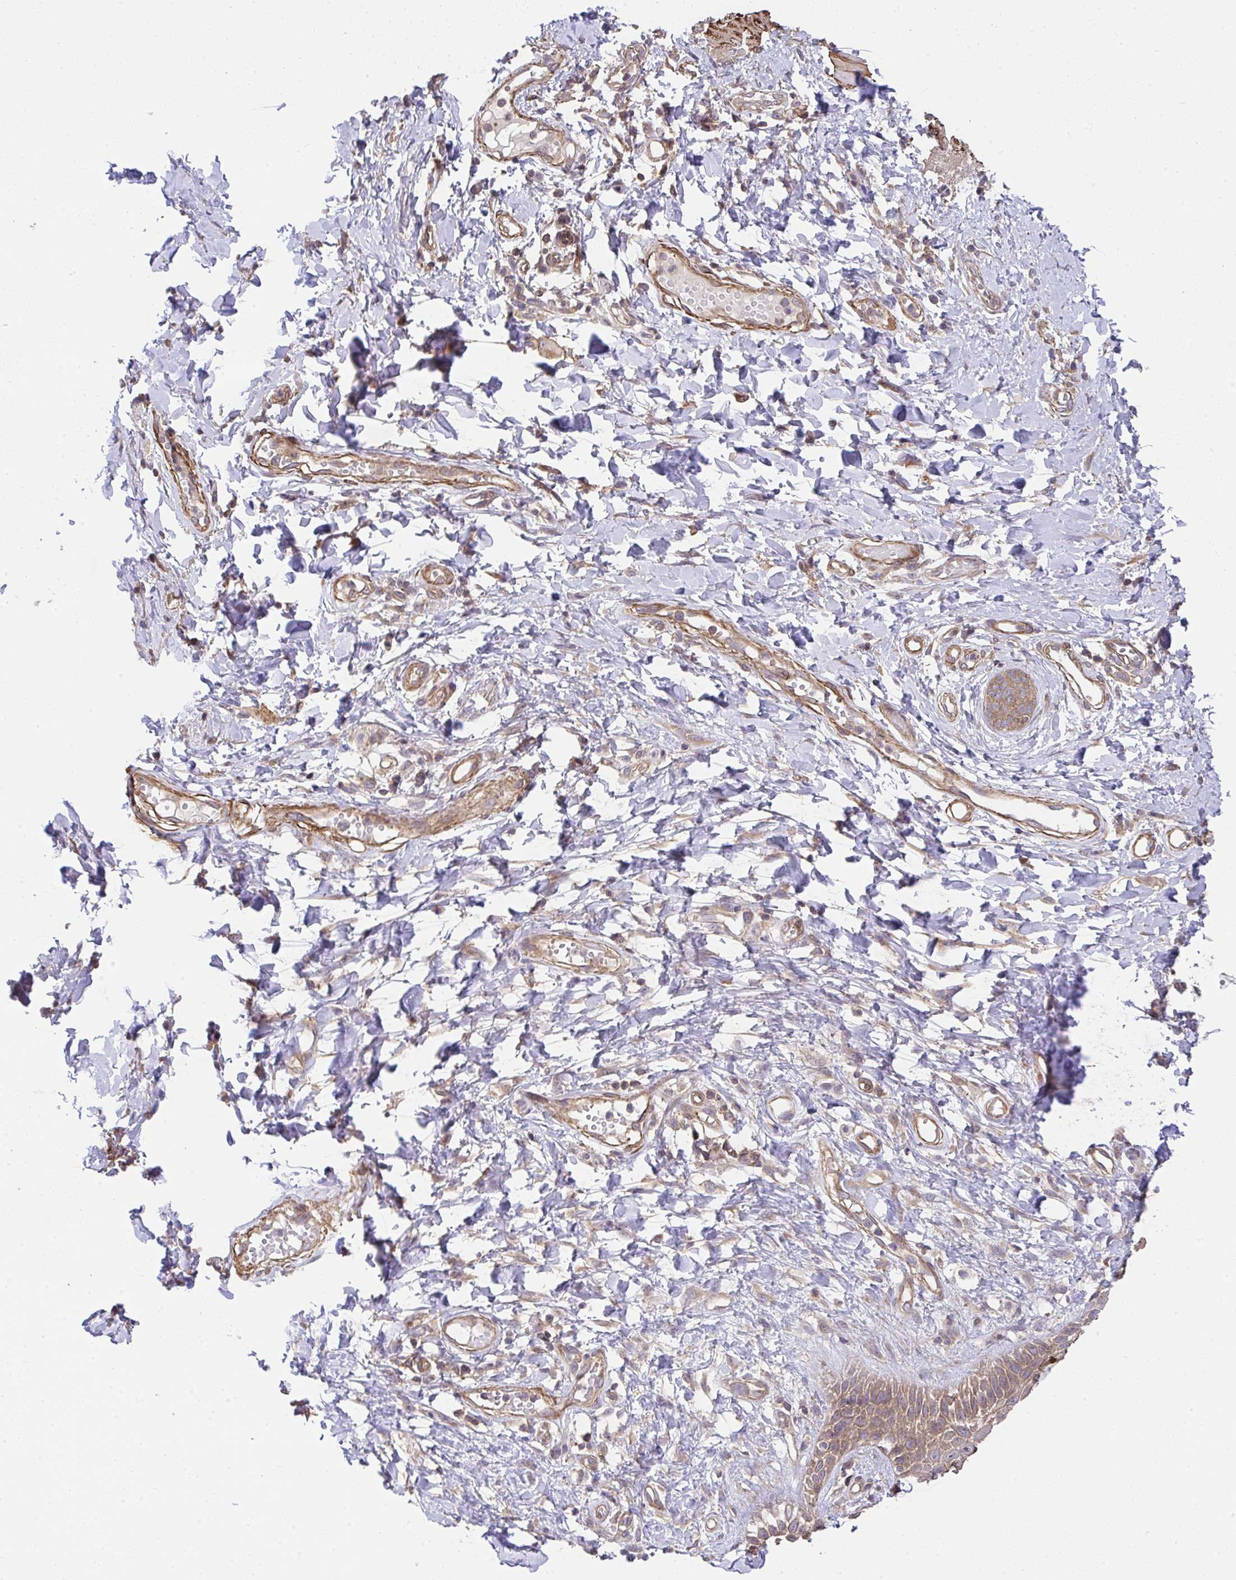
{"staining": {"intensity": "strong", "quantity": "<25%", "location": "cytoplasmic/membranous"}, "tissue": "skin", "cell_type": "Epidermal cells", "image_type": "normal", "snomed": [{"axis": "morphology", "description": "Normal tissue, NOS"}, {"axis": "topography", "description": "Anal"}, {"axis": "topography", "description": "Peripheral nerve tissue"}], "caption": "Strong cytoplasmic/membranous protein staining is appreciated in approximately <25% of epidermal cells in skin.", "gene": "ZNF696", "patient": {"sex": "male", "age": 78}}